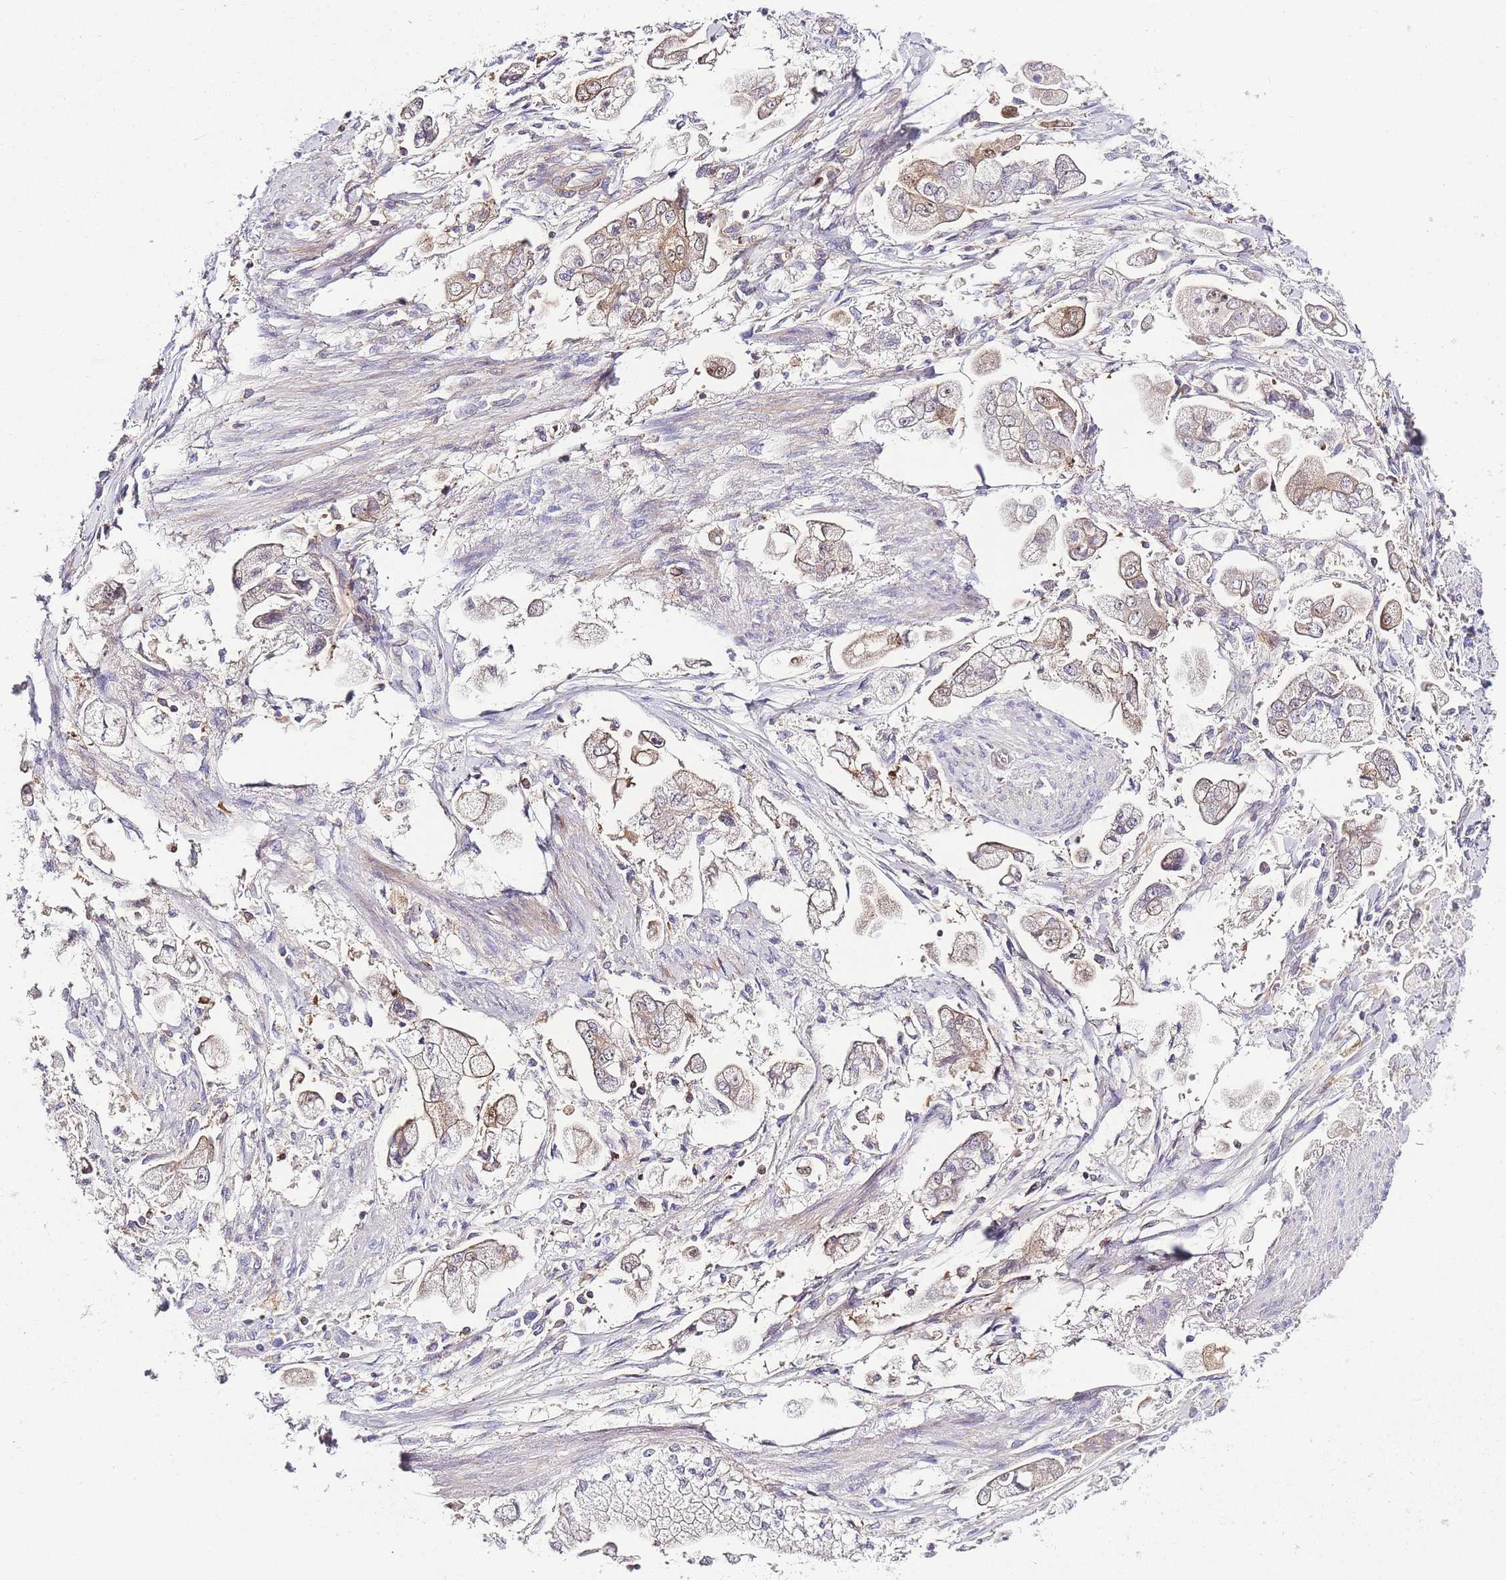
{"staining": {"intensity": "moderate", "quantity": "<25%", "location": "cytoplasmic/membranous"}, "tissue": "stomach cancer", "cell_type": "Tumor cells", "image_type": "cancer", "snomed": [{"axis": "morphology", "description": "Adenocarcinoma, NOS"}, {"axis": "topography", "description": "Stomach"}], "caption": "The image demonstrates a brown stain indicating the presence of a protein in the cytoplasmic/membranous of tumor cells in stomach cancer (adenocarcinoma).", "gene": "FBN3", "patient": {"sex": "male", "age": 62}}